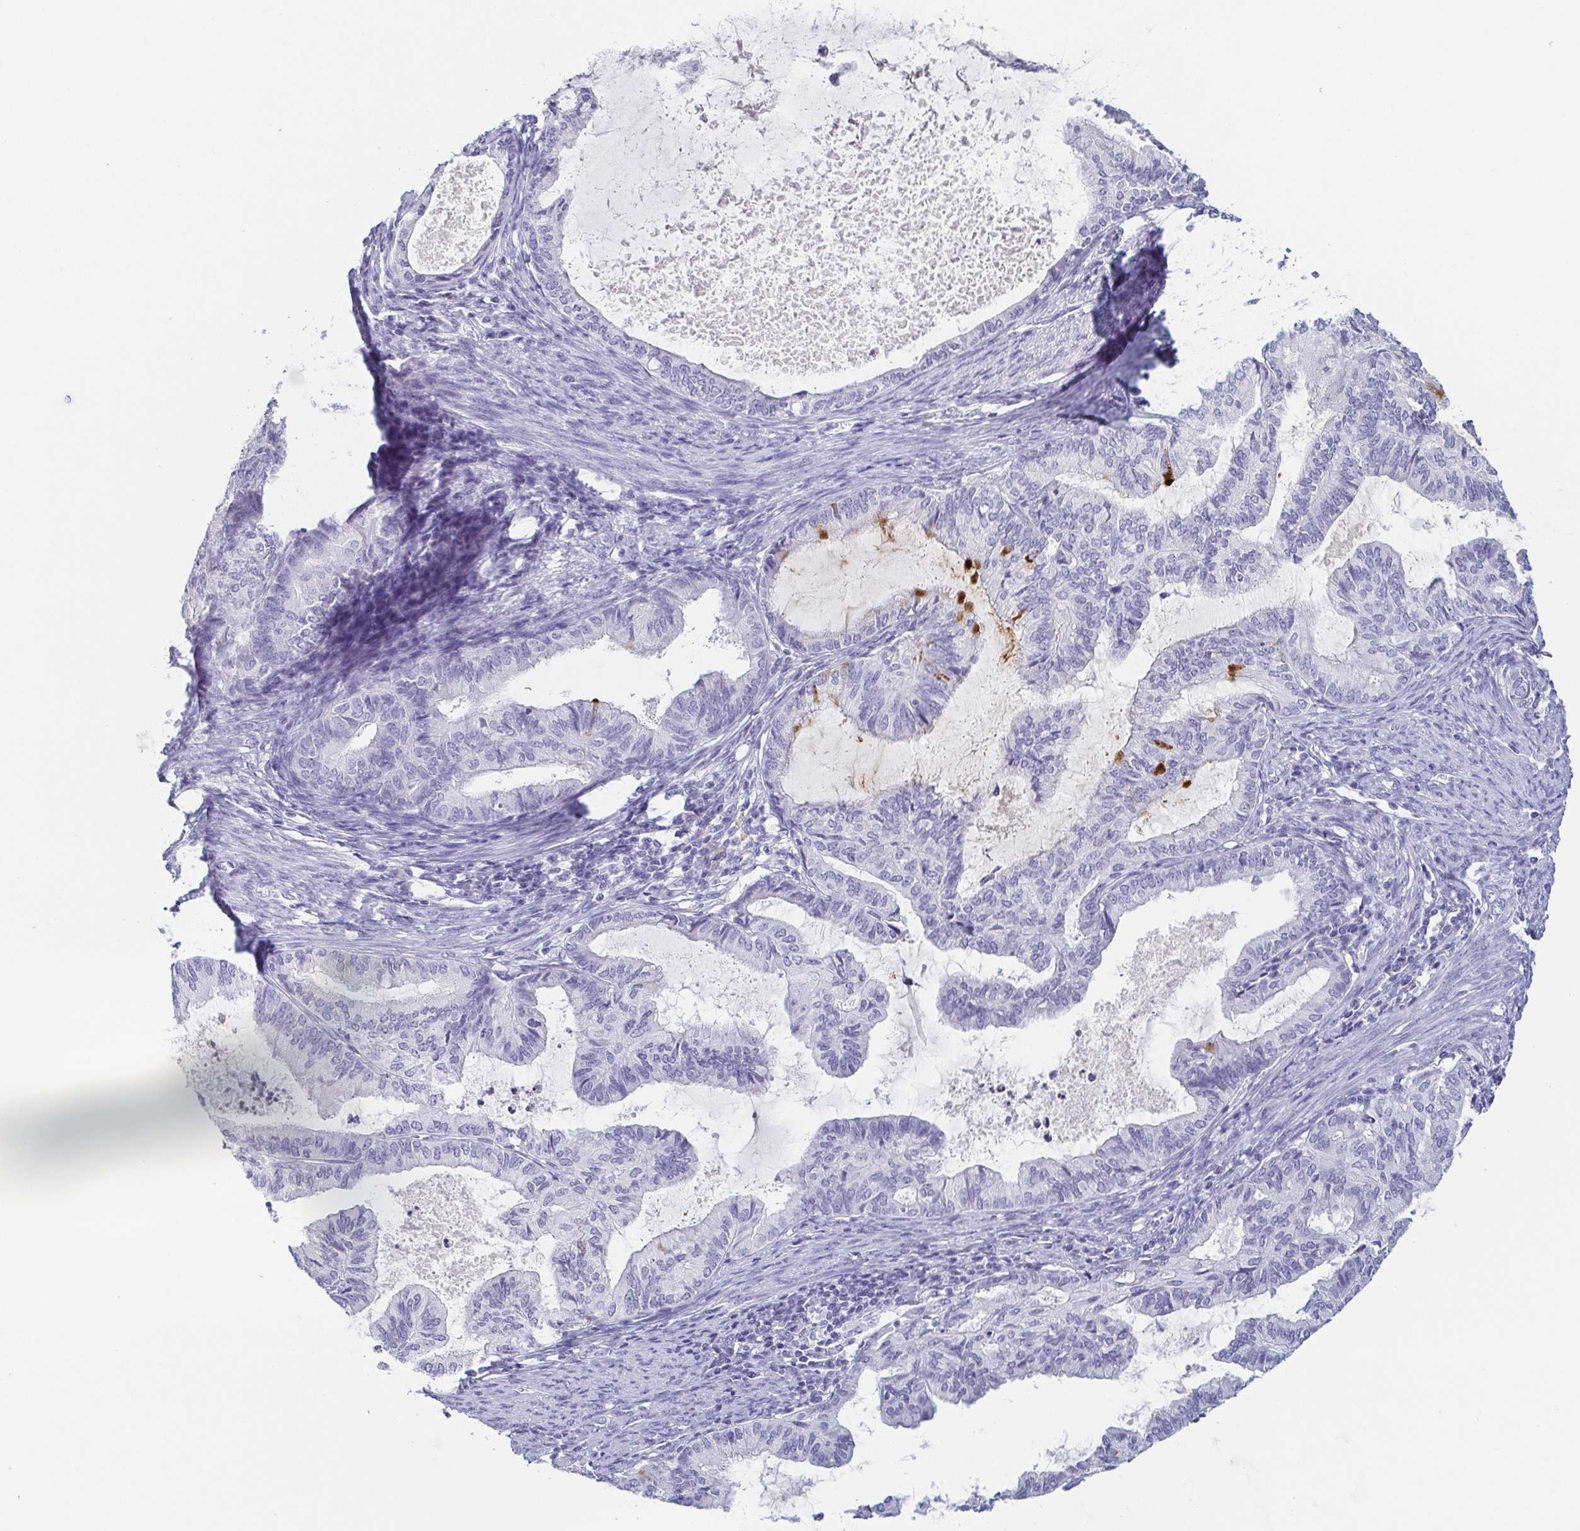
{"staining": {"intensity": "strong", "quantity": "<25%", "location": "cytoplasmic/membranous"}, "tissue": "endometrial cancer", "cell_type": "Tumor cells", "image_type": "cancer", "snomed": [{"axis": "morphology", "description": "Adenocarcinoma, NOS"}, {"axis": "topography", "description": "Endometrium"}], "caption": "Immunohistochemical staining of human endometrial cancer (adenocarcinoma) reveals strong cytoplasmic/membranous protein staining in about <25% of tumor cells.", "gene": "ITLN1", "patient": {"sex": "female", "age": 86}}